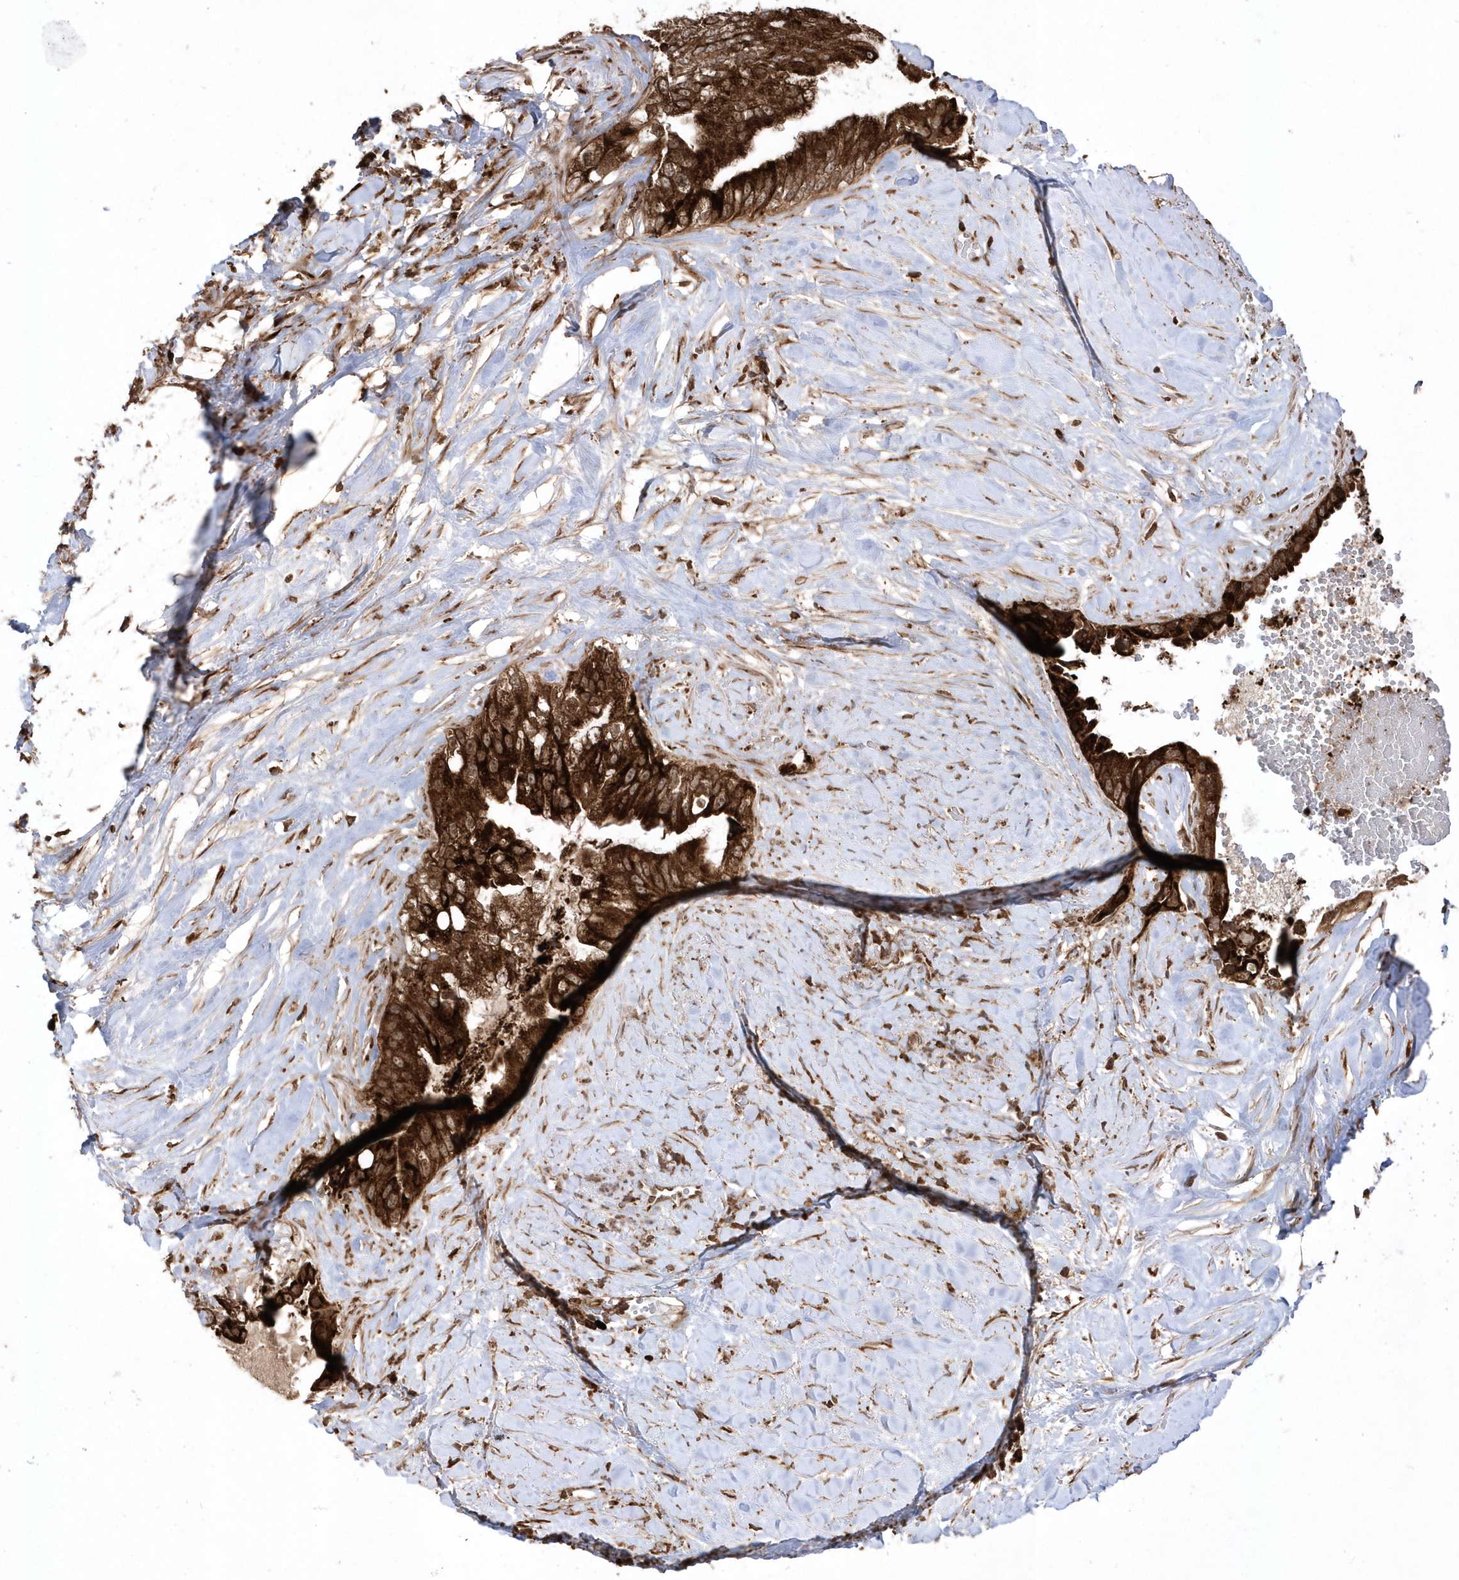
{"staining": {"intensity": "strong", "quantity": ">75%", "location": "cytoplasmic/membranous,nuclear"}, "tissue": "pancreatic cancer", "cell_type": "Tumor cells", "image_type": "cancer", "snomed": [{"axis": "morphology", "description": "Inflammation, NOS"}, {"axis": "morphology", "description": "Adenocarcinoma, NOS"}, {"axis": "topography", "description": "Pancreas"}], "caption": "Immunohistochemical staining of human adenocarcinoma (pancreatic) shows high levels of strong cytoplasmic/membranous and nuclear protein positivity in approximately >75% of tumor cells. (IHC, brightfield microscopy, high magnification).", "gene": "EPC2", "patient": {"sex": "female", "age": 56}}